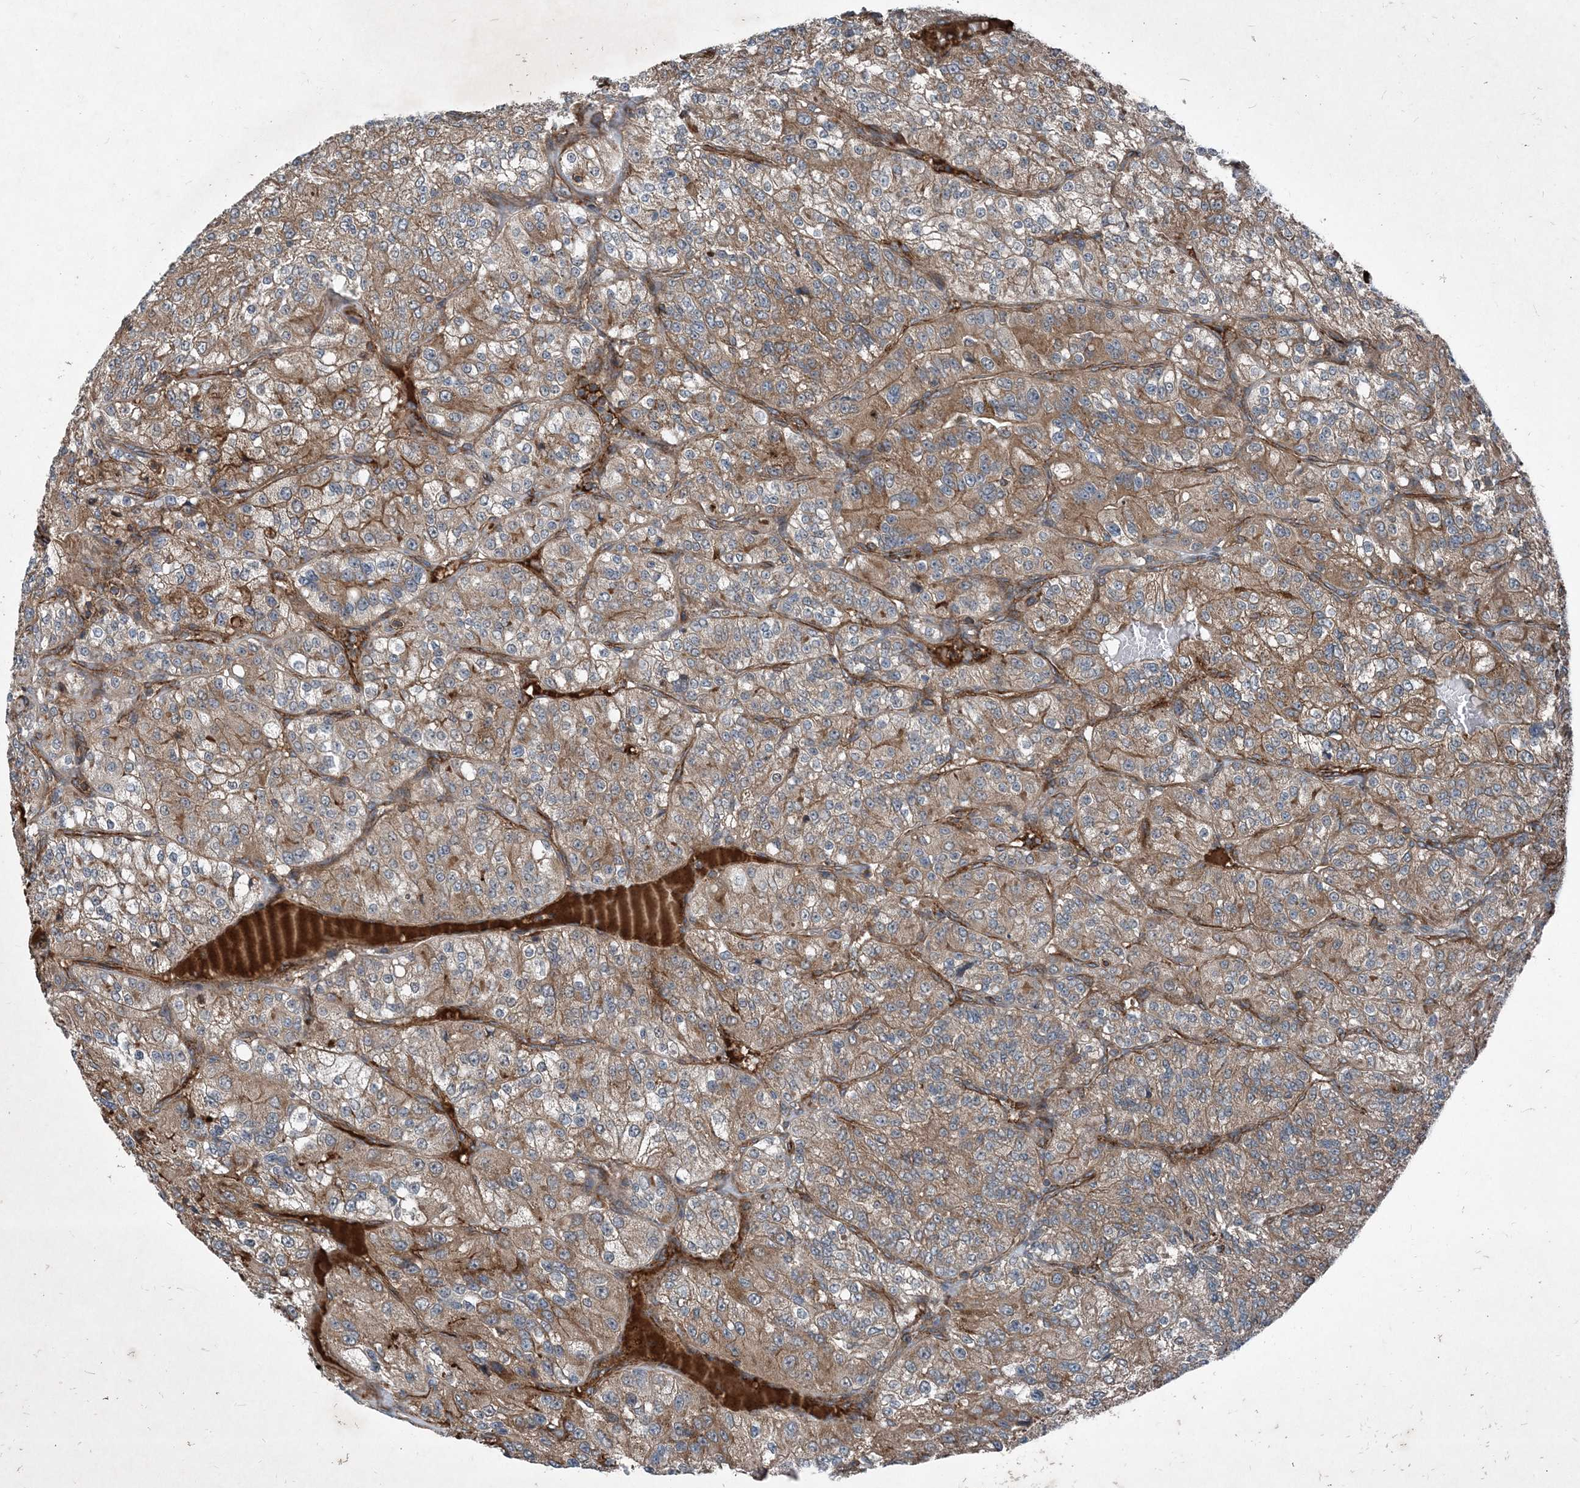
{"staining": {"intensity": "moderate", "quantity": ">75%", "location": "cytoplasmic/membranous"}, "tissue": "renal cancer", "cell_type": "Tumor cells", "image_type": "cancer", "snomed": [{"axis": "morphology", "description": "Adenocarcinoma, NOS"}, {"axis": "topography", "description": "Kidney"}], "caption": "Tumor cells demonstrate medium levels of moderate cytoplasmic/membranous expression in about >75% of cells in renal cancer.", "gene": "NDUFA2", "patient": {"sex": "female", "age": 63}}